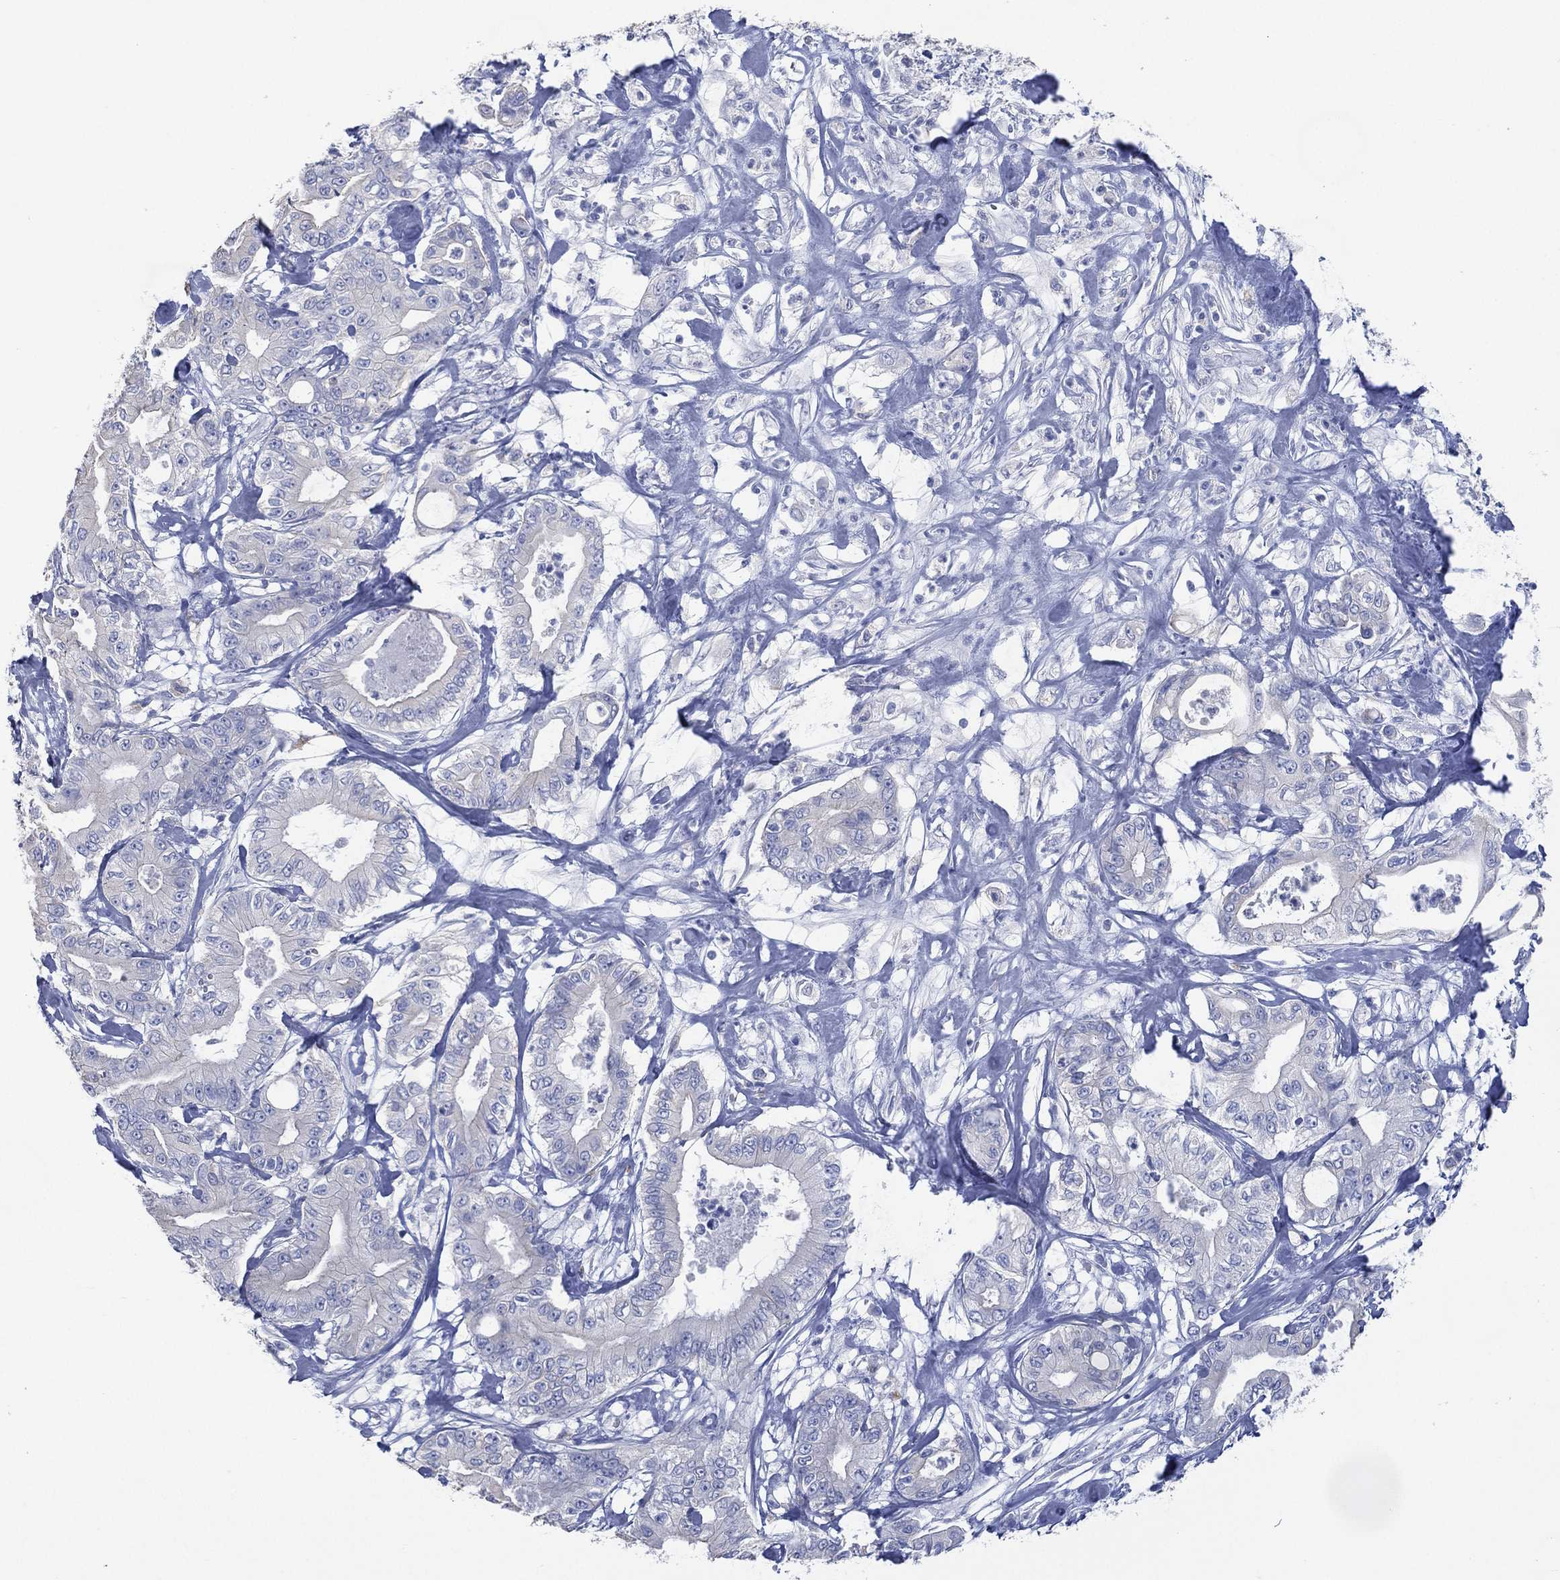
{"staining": {"intensity": "negative", "quantity": "none", "location": "none"}, "tissue": "pancreatic cancer", "cell_type": "Tumor cells", "image_type": "cancer", "snomed": [{"axis": "morphology", "description": "Adenocarcinoma, NOS"}, {"axis": "topography", "description": "Pancreas"}], "caption": "Human pancreatic adenocarcinoma stained for a protein using immunohistochemistry reveals no positivity in tumor cells.", "gene": "FMO1", "patient": {"sex": "male", "age": 71}}